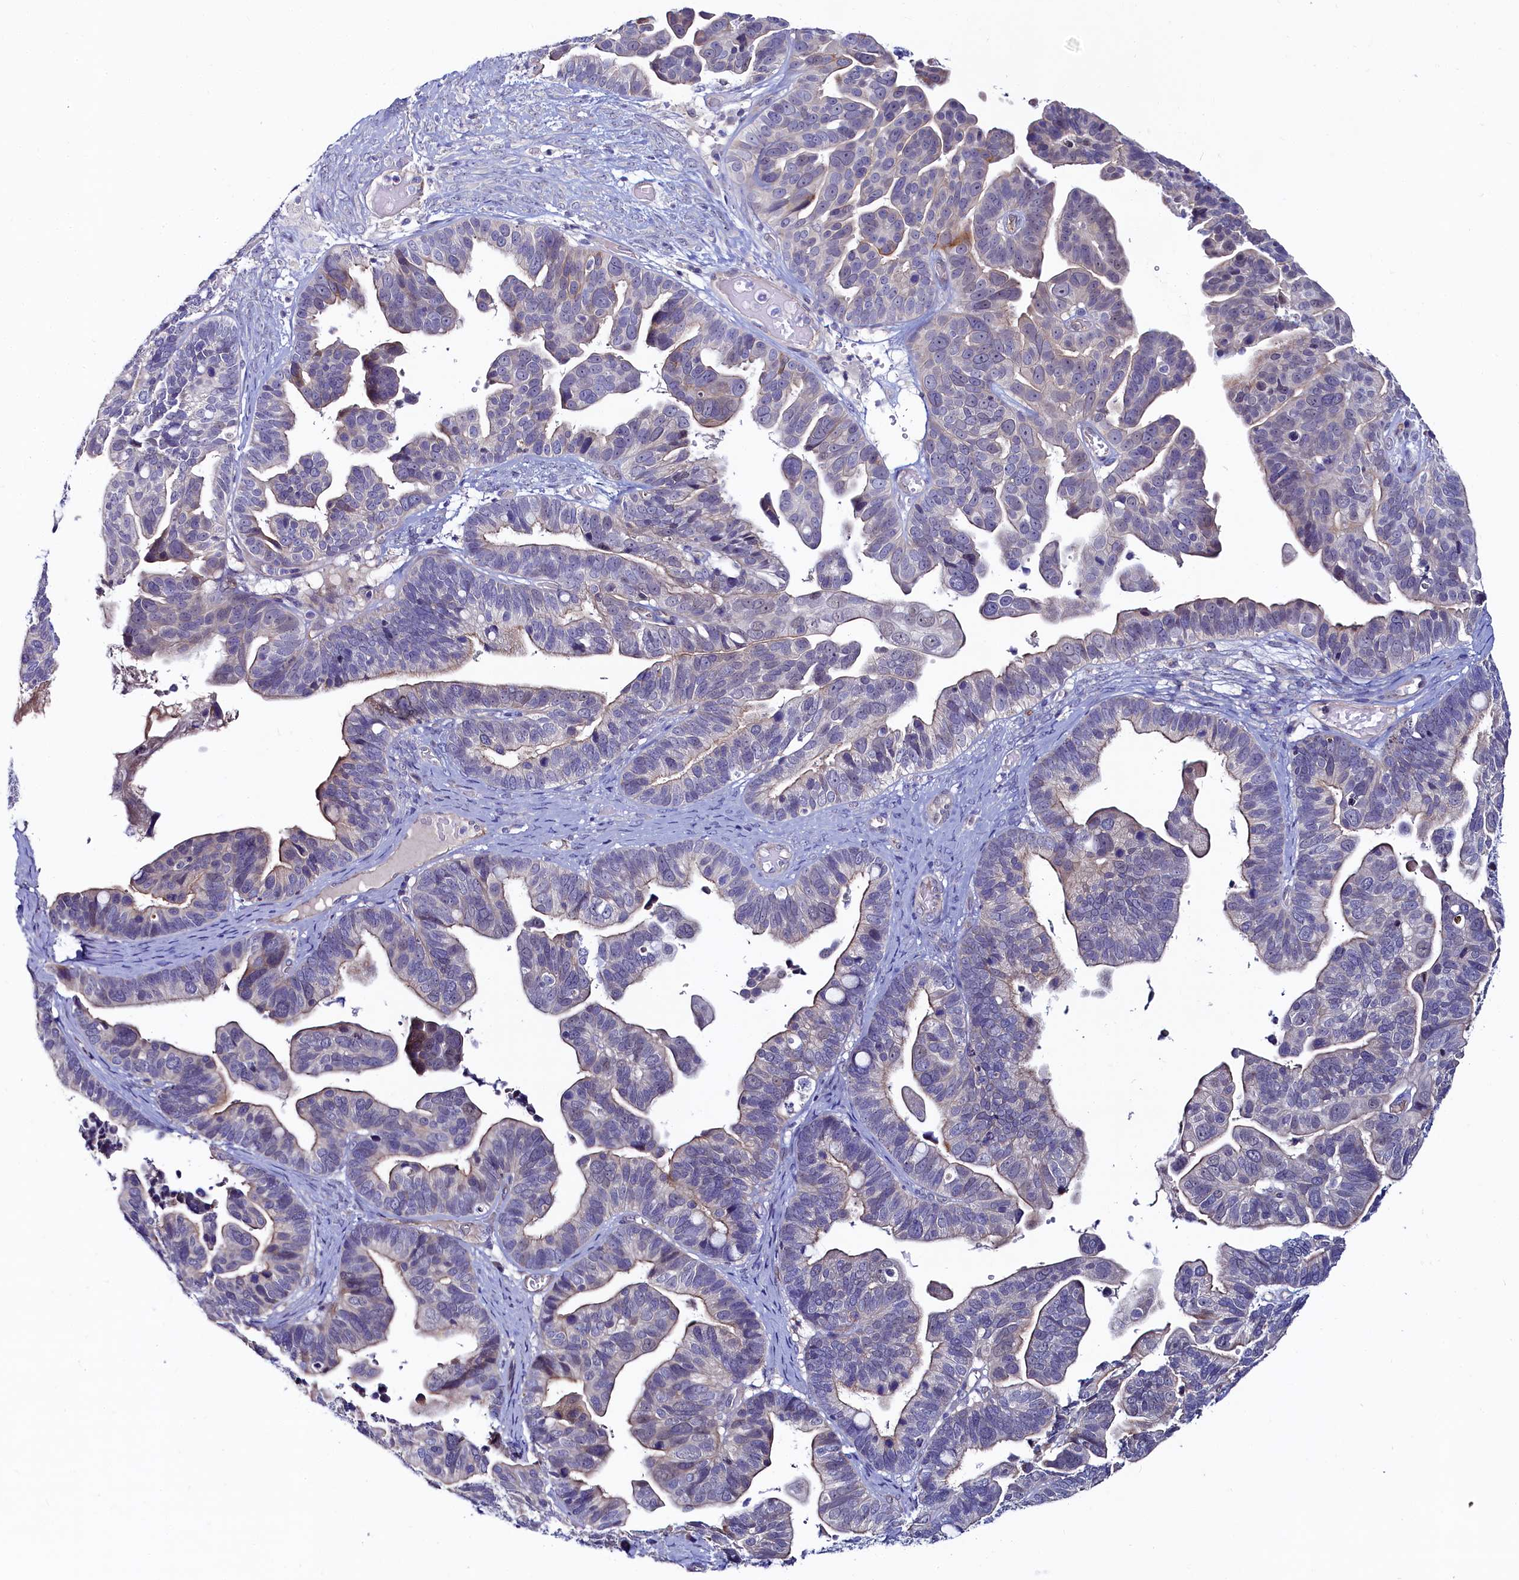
{"staining": {"intensity": "weak", "quantity": "<25%", "location": "cytoplasmic/membranous"}, "tissue": "ovarian cancer", "cell_type": "Tumor cells", "image_type": "cancer", "snomed": [{"axis": "morphology", "description": "Cystadenocarcinoma, serous, NOS"}, {"axis": "topography", "description": "Ovary"}], "caption": "Immunohistochemical staining of ovarian cancer reveals no significant positivity in tumor cells.", "gene": "ASTE1", "patient": {"sex": "female", "age": 56}}